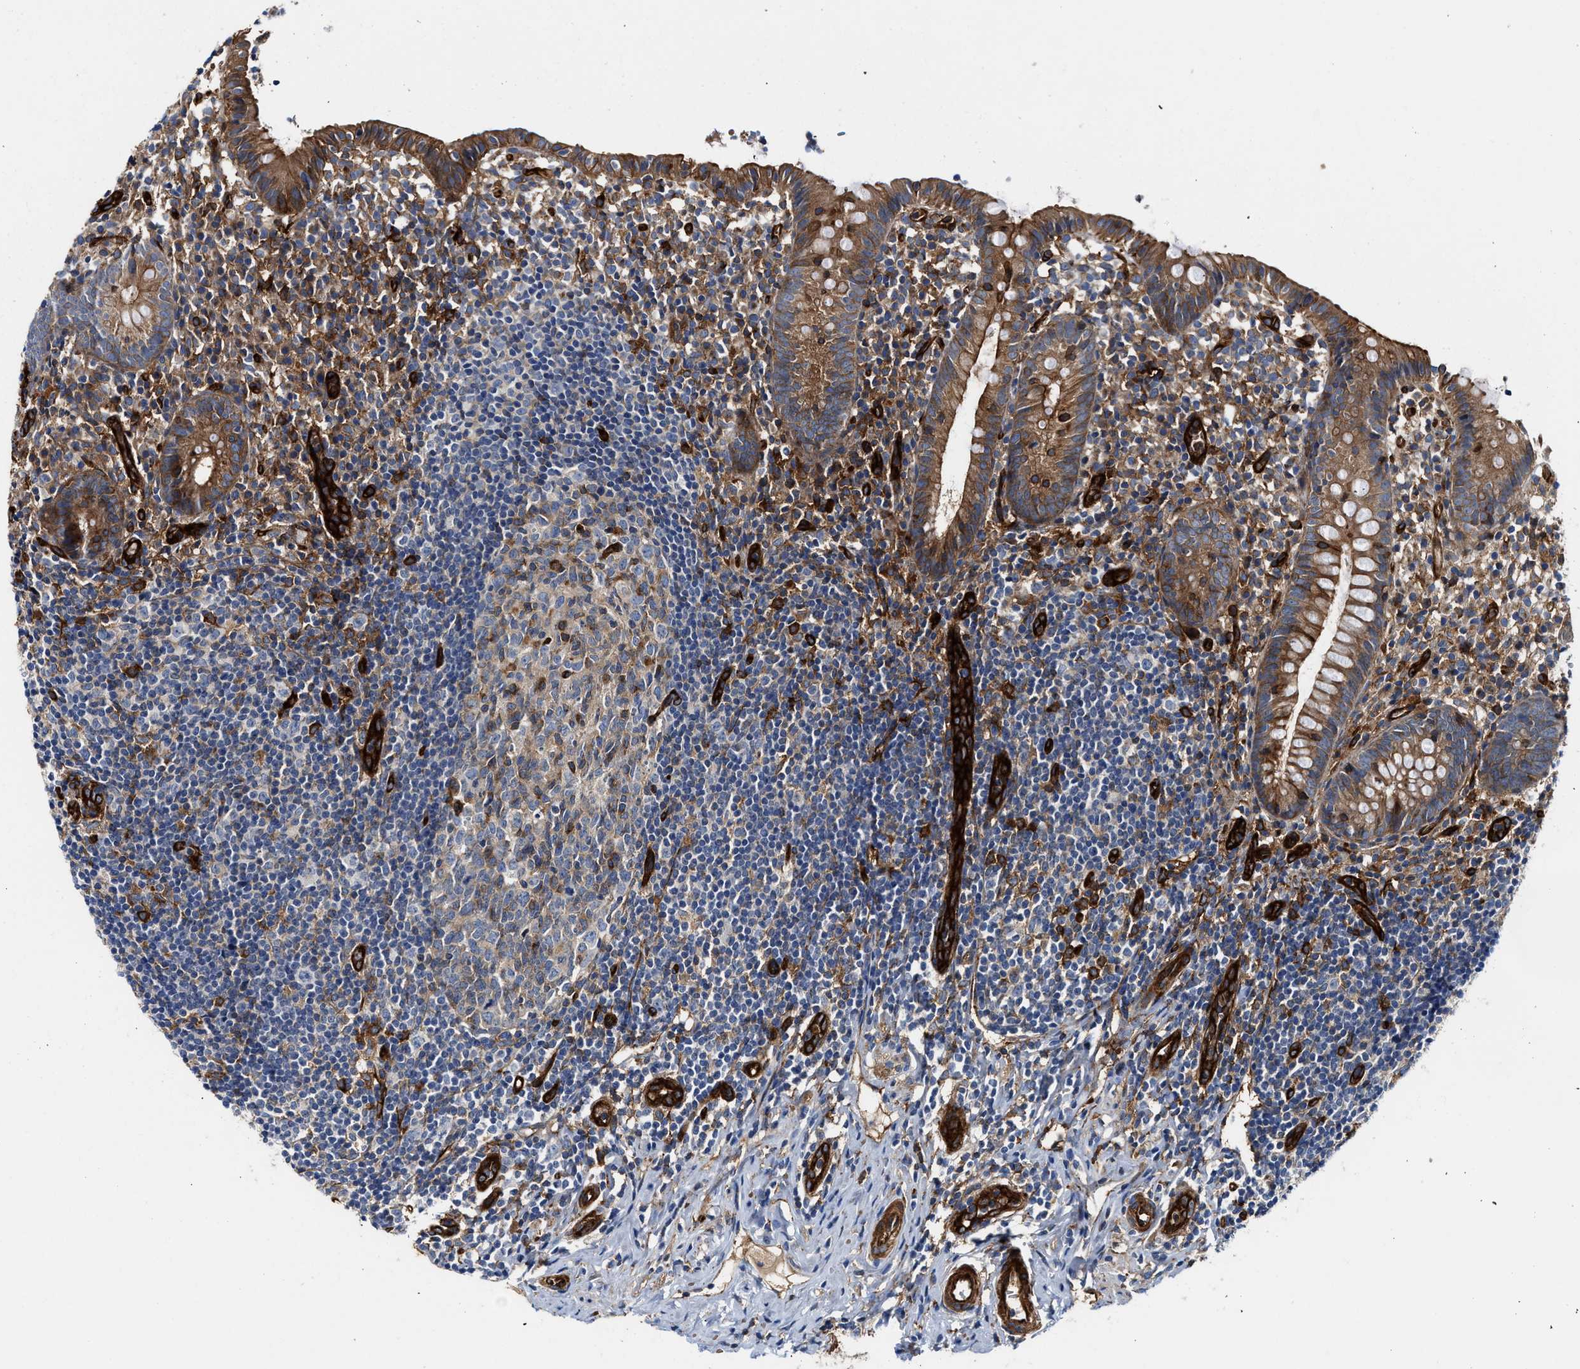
{"staining": {"intensity": "moderate", "quantity": ">75%", "location": "cytoplasmic/membranous"}, "tissue": "appendix", "cell_type": "Glandular cells", "image_type": "normal", "snomed": [{"axis": "morphology", "description": "Normal tissue, NOS"}, {"axis": "topography", "description": "Appendix"}], "caption": "Unremarkable appendix shows moderate cytoplasmic/membranous staining in about >75% of glandular cells, visualized by immunohistochemistry. (DAB (3,3'-diaminobenzidine) IHC, brown staining for protein, blue staining for nuclei).", "gene": "HIP1", "patient": {"sex": "female", "age": 20}}